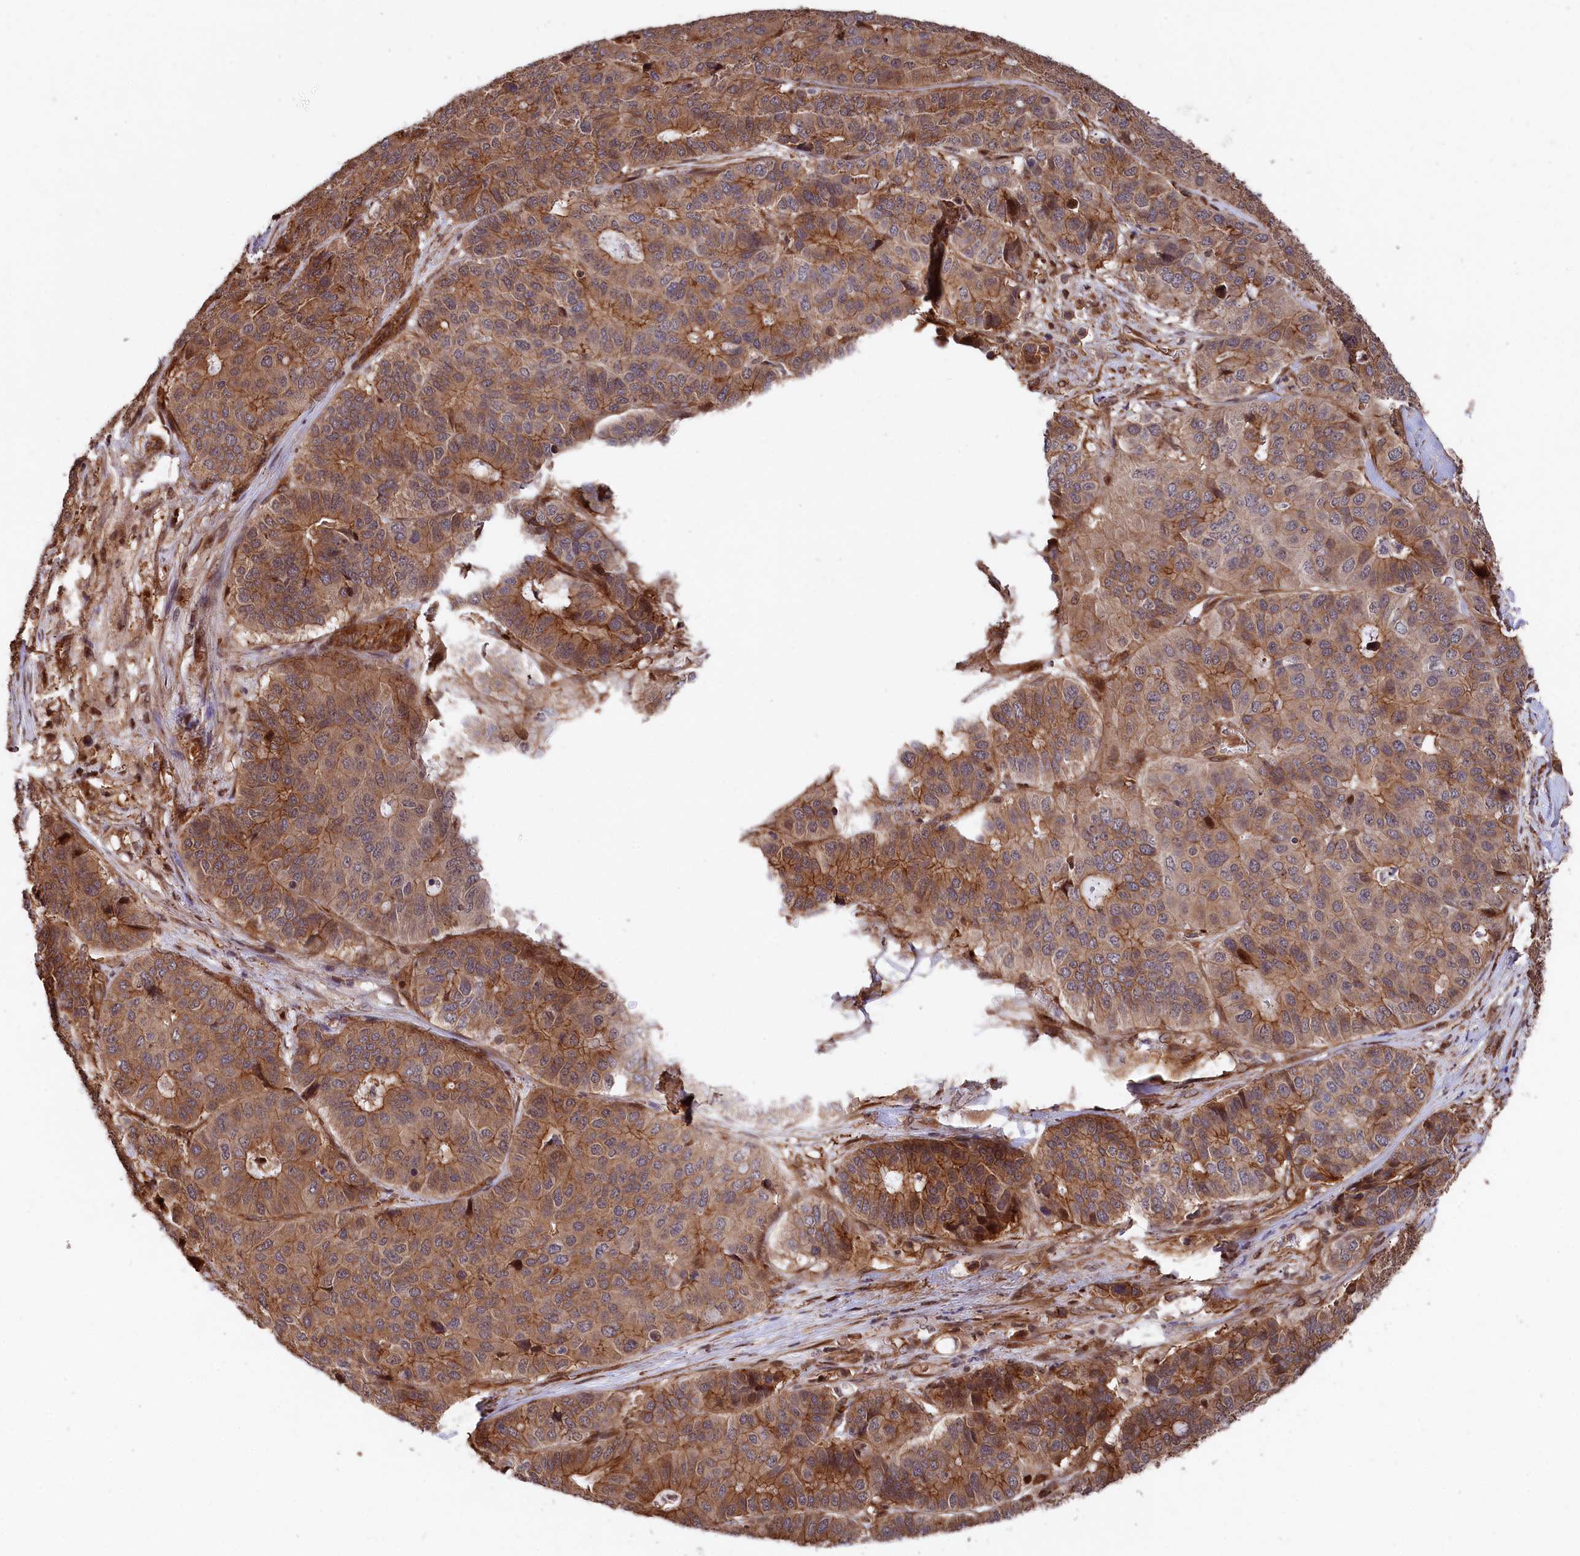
{"staining": {"intensity": "moderate", "quantity": ">75%", "location": "cytoplasmic/membranous"}, "tissue": "pancreatic cancer", "cell_type": "Tumor cells", "image_type": "cancer", "snomed": [{"axis": "morphology", "description": "Adenocarcinoma, NOS"}, {"axis": "topography", "description": "Pancreas"}], "caption": "A high-resolution histopathology image shows immunohistochemistry staining of pancreatic adenocarcinoma, which exhibits moderate cytoplasmic/membranous positivity in approximately >75% of tumor cells. (DAB (3,3'-diaminobenzidine) IHC, brown staining for protein, blue staining for nuclei).", "gene": "TNKS1BP1", "patient": {"sex": "male", "age": 50}}